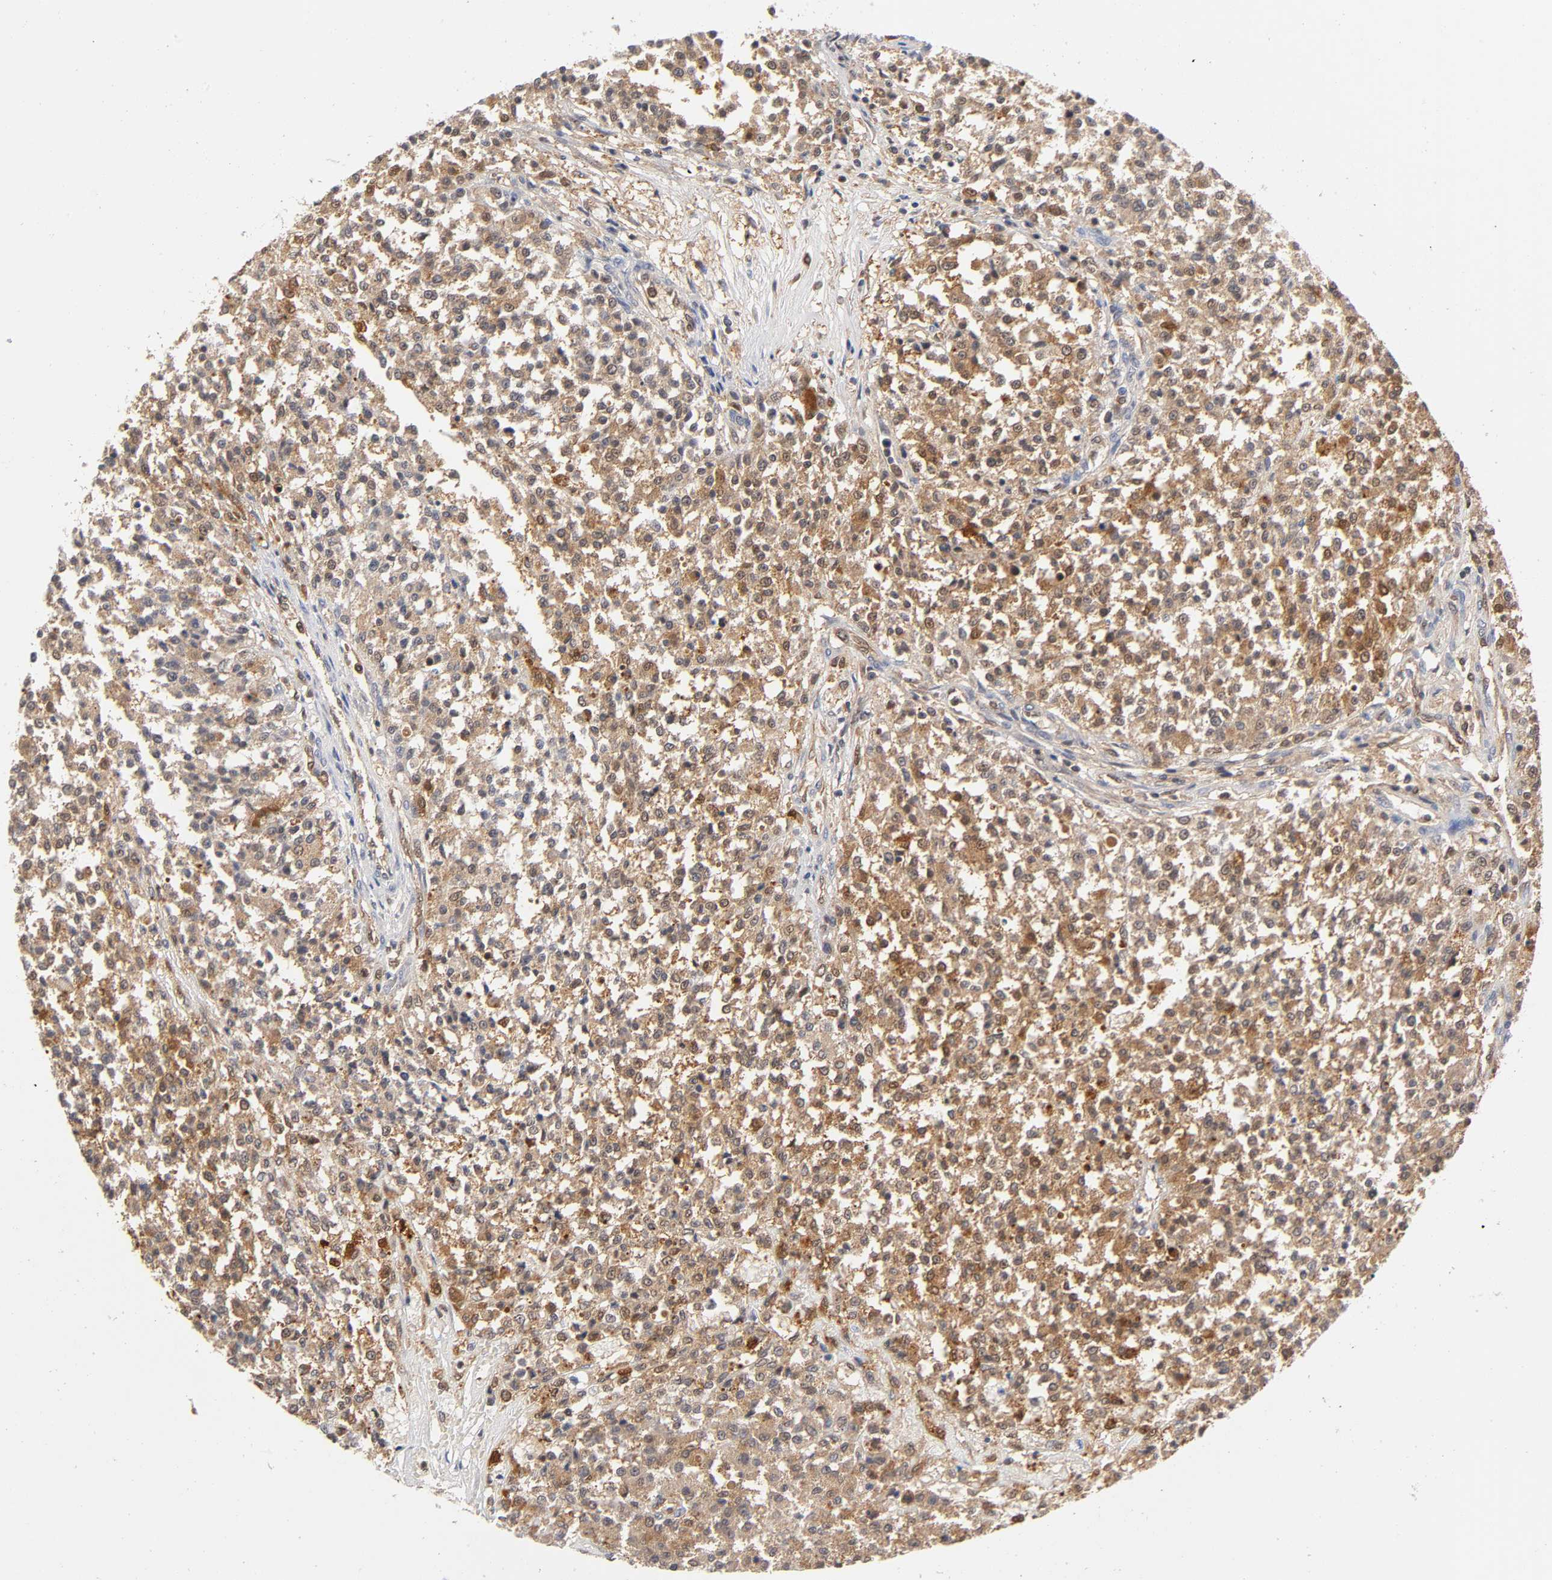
{"staining": {"intensity": "strong", "quantity": ">75%", "location": "cytoplasmic/membranous"}, "tissue": "testis cancer", "cell_type": "Tumor cells", "image_type": "cancer", "snomed": [{"axis": "morphology", "description": "Seminoma, NOS"}, {"axis": "topography", "description": "Testis"}], "caption": "A photomicrograph showing strong cytoplasmic/membranous expression in approximately >75% of tumor cells in seminoma (testis), as visualized by brown immunohistochemical staining.", "gene": "DFFB", "patient": {"sex": "male", "age": 59}}